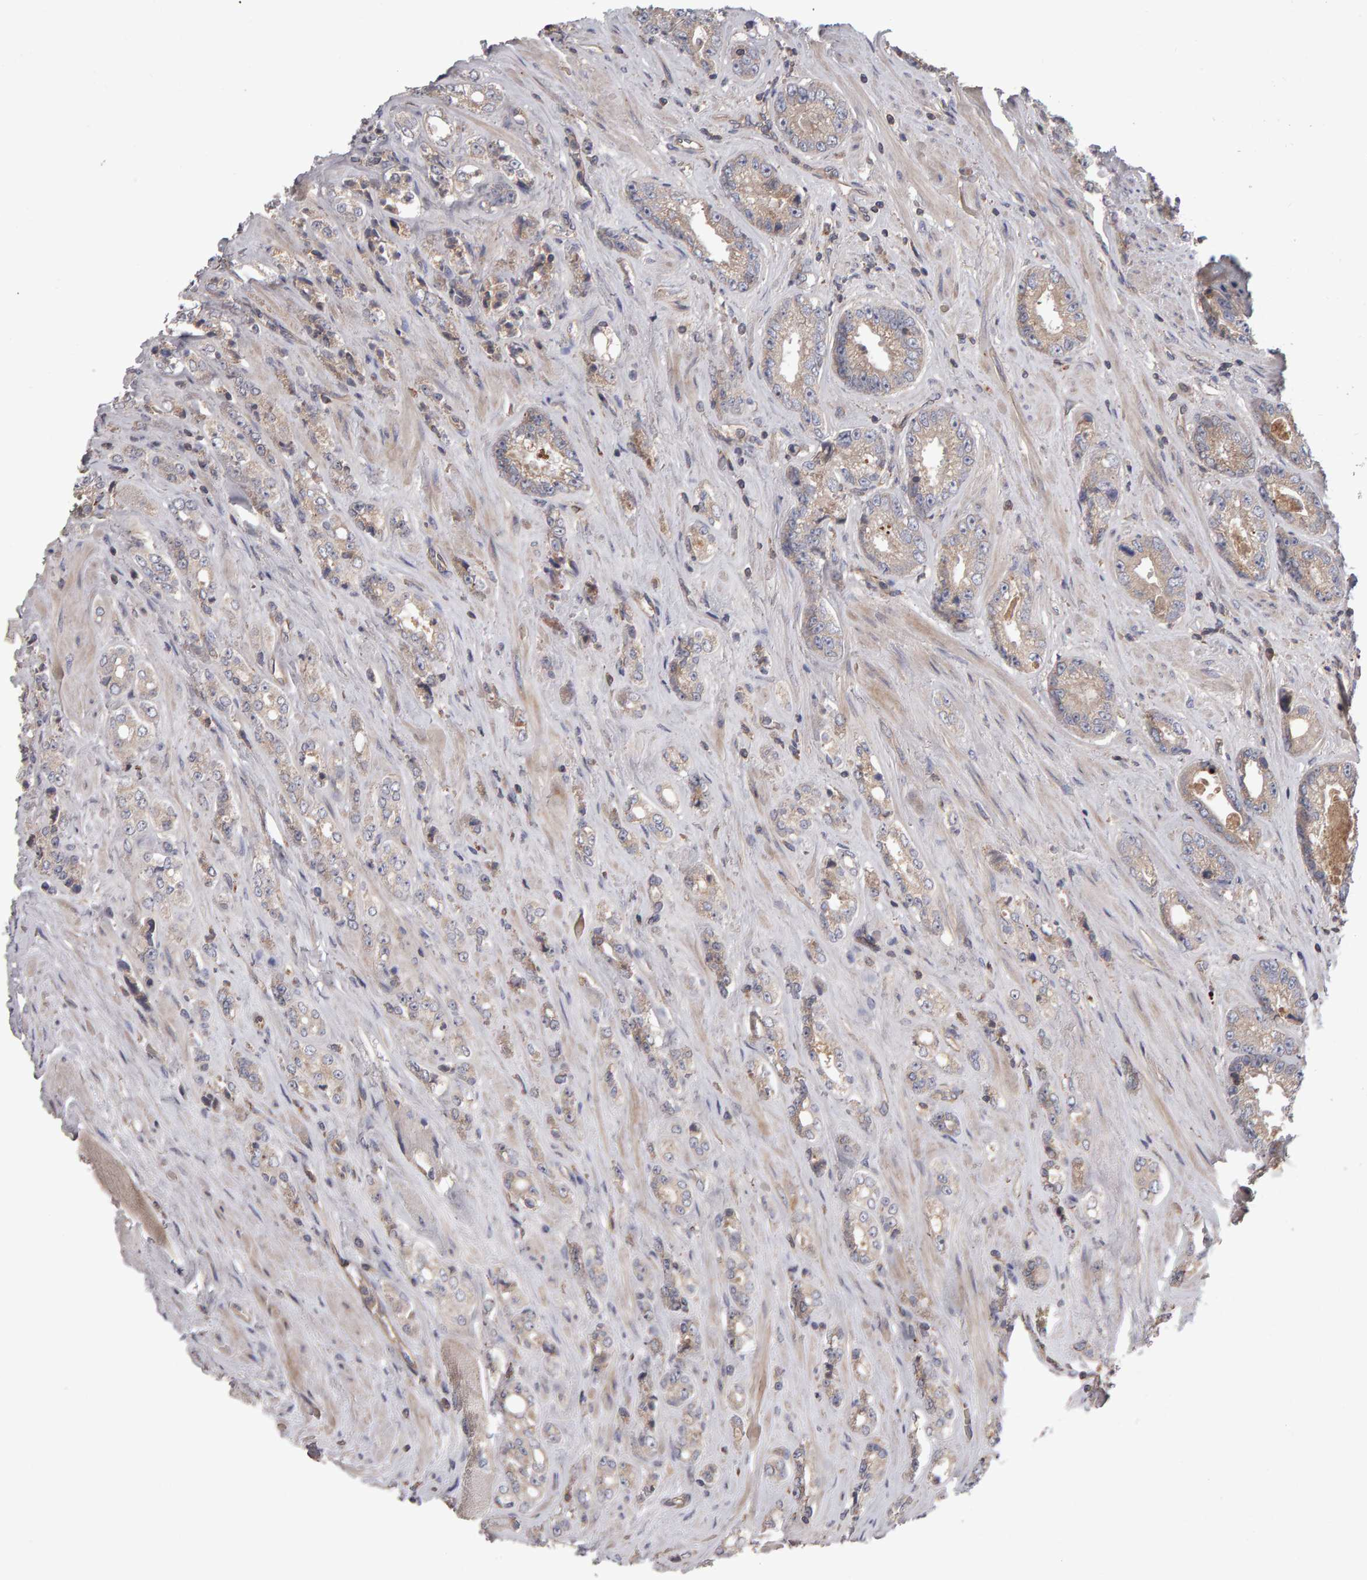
{"staining": {"intensity": "negative", "quantity": "none", "location": "none"}, "tissue": "prostate cancer", "cell_type": "Tumor cells", "image_type": "cancer", "snomed": [{"axis": "morphology", "description": "Adenocarcinoma, High grade"}, {"axis": "topography", "description": "Prostate"}], "caption": "DAB immunohistochemical staining of human adenocarcinoma (high-grade) (prostate) exhibits no significant expression in tumor cells.", "gene": "PGS1", "patient": {"sex": "male", "age": 61}}